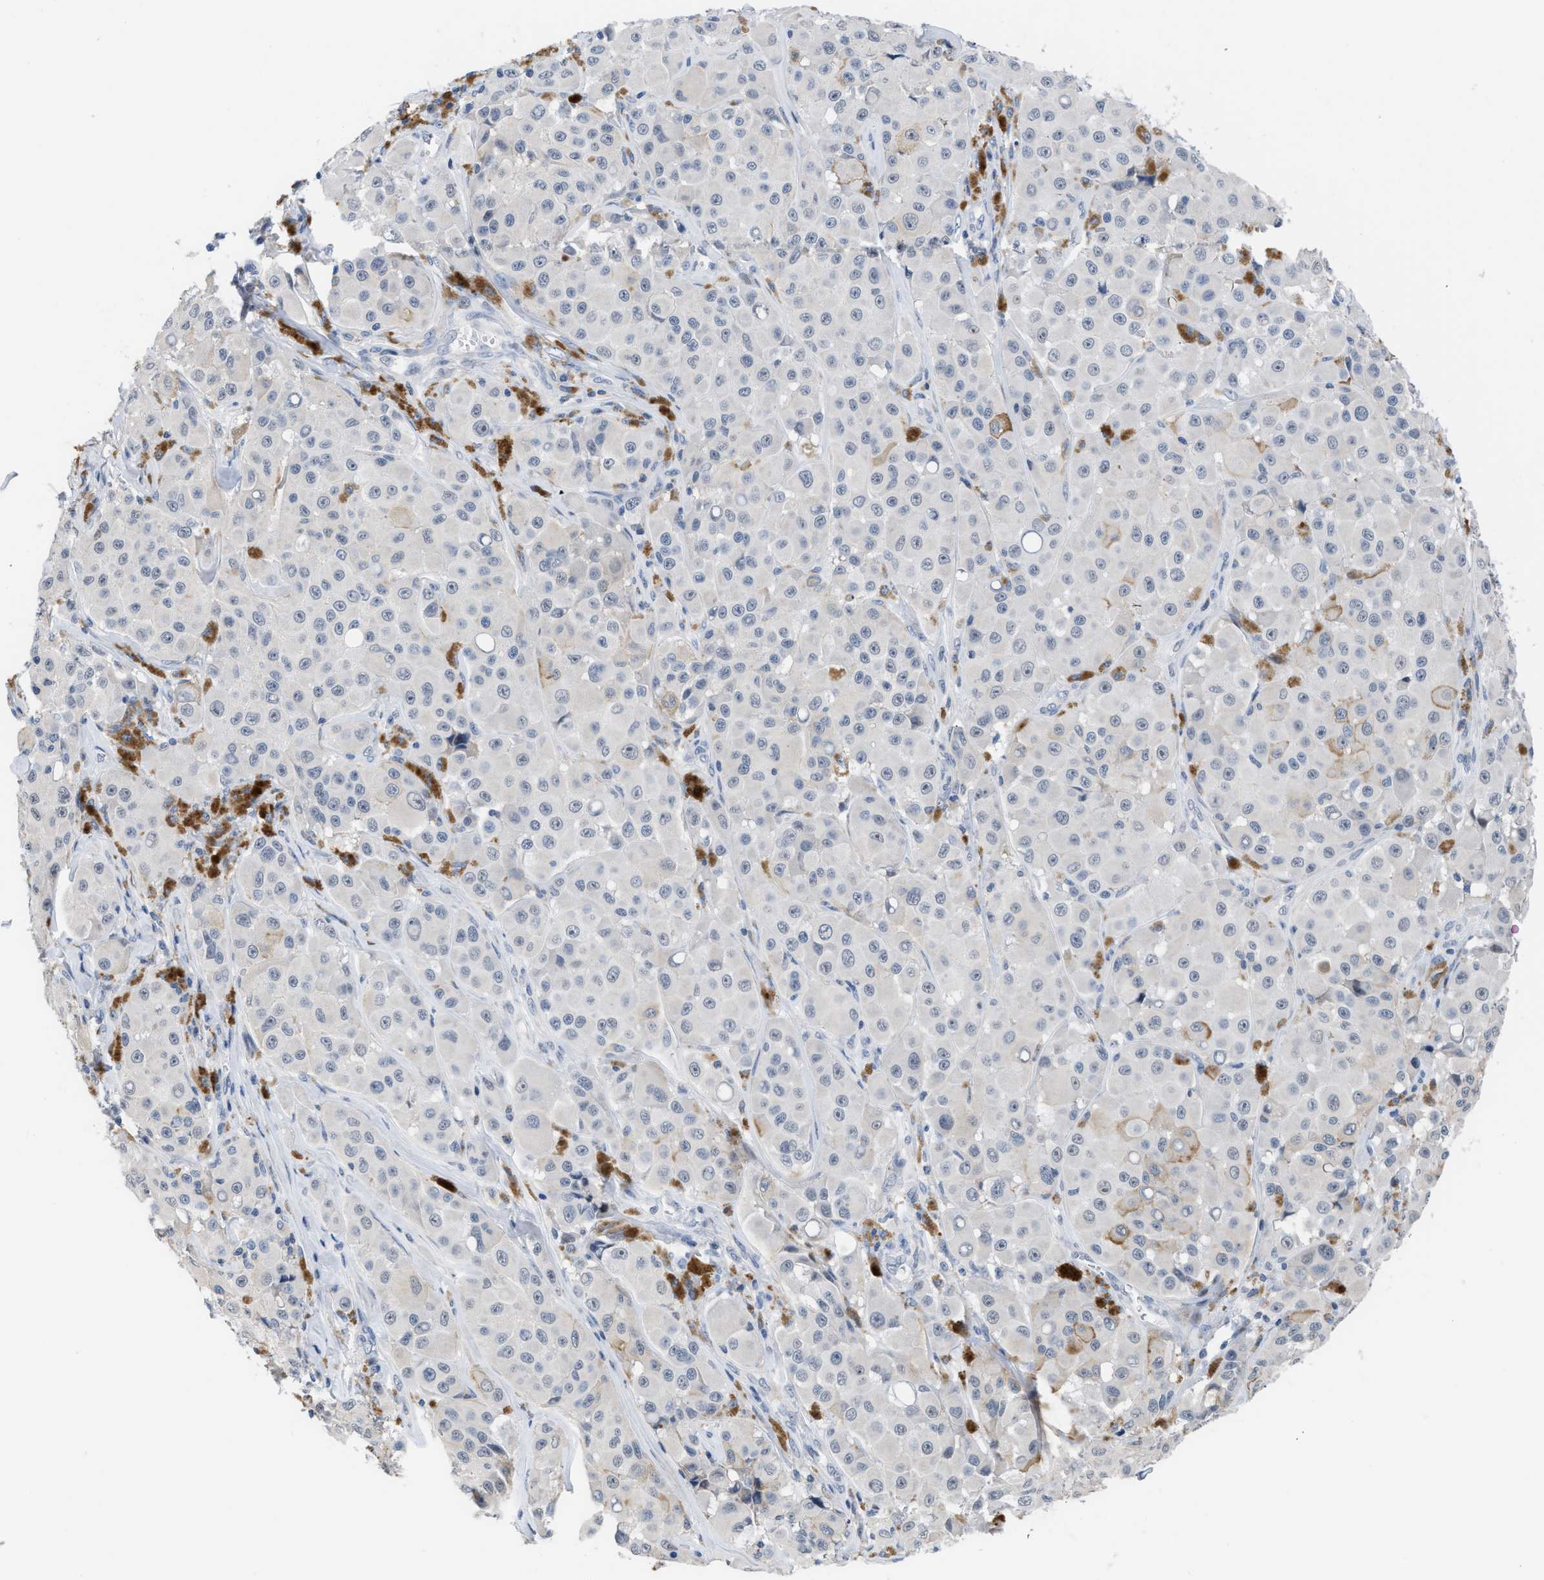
{"staining": {"intensity": "negative", "quantity": "none", "location": "none"}, "tissue": "melanoma", "cell_type": "Tumor cells", "image_type": "cancer", "snomed": [{"axis": "morphology", "description": "Malignant melanoma, NOS"}, {"axis": "topography", "description": "Skin"}], "caption": "IHC of melanoma displays no staining in tumor cells.", "gene": "OR9K2", "patient": {"sex": "male", "age": 84}}